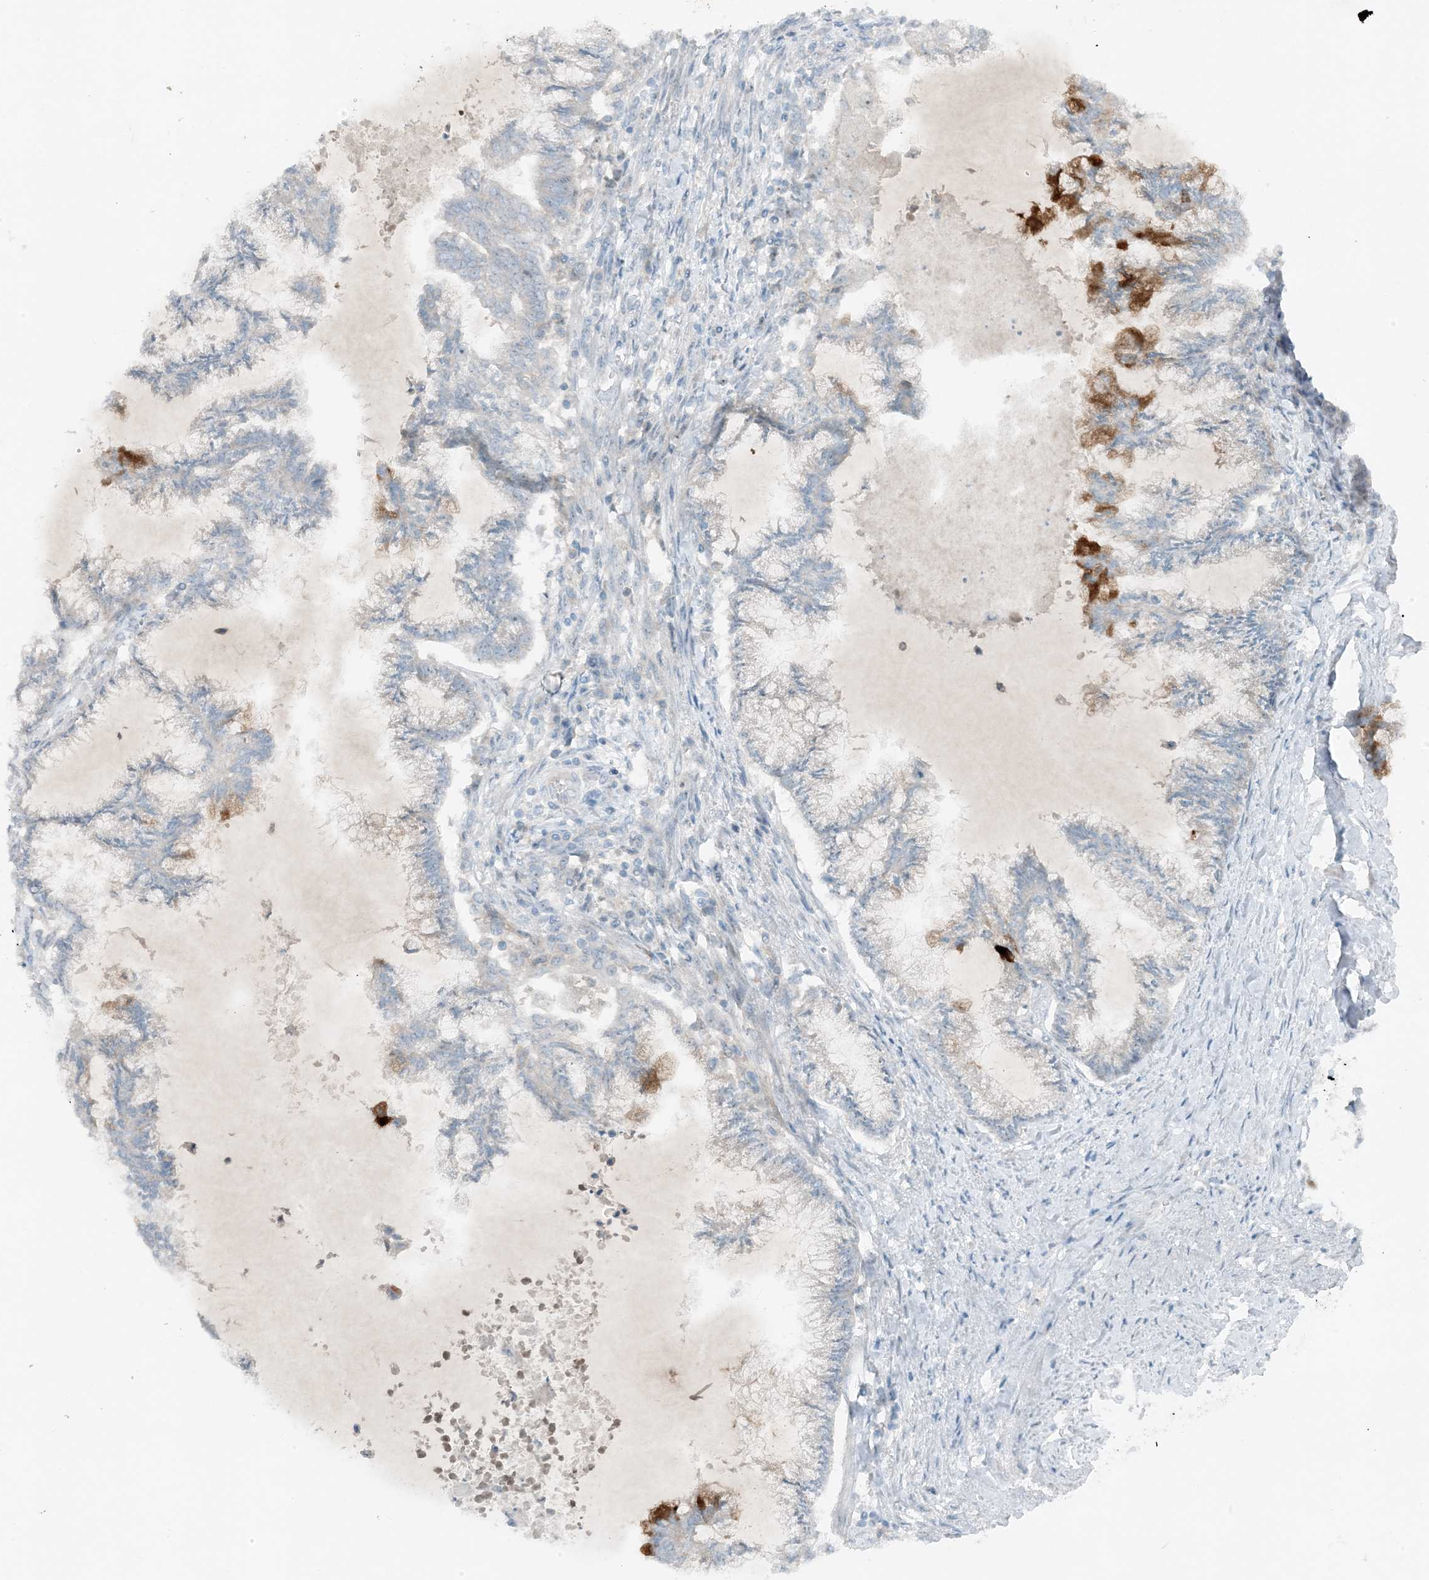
{"staining": {"intensity": "negative", "quantity": "none", "location": "none"}, "tissue": "endometrial cancer", "cell_type": "Tumor cells", "image_type": "cancer", "snomed": [{"axis": "morphology", "description": "Adenocarcinoma, NOS"}, {"axis": "topography", "description": "Endometrium"}], "caption": "Endometrial cancer (adenocarcinoma) was stained to show a protein in brown. There is no significant expression in tumor cells. The staining is performed using DAB (3,3'-diaminobenzidine) brown chromogen with nuclei counter-stained in using hematoxylin.", "gene": "MITD1", "patient": {"sex": "female", "age": 86}}